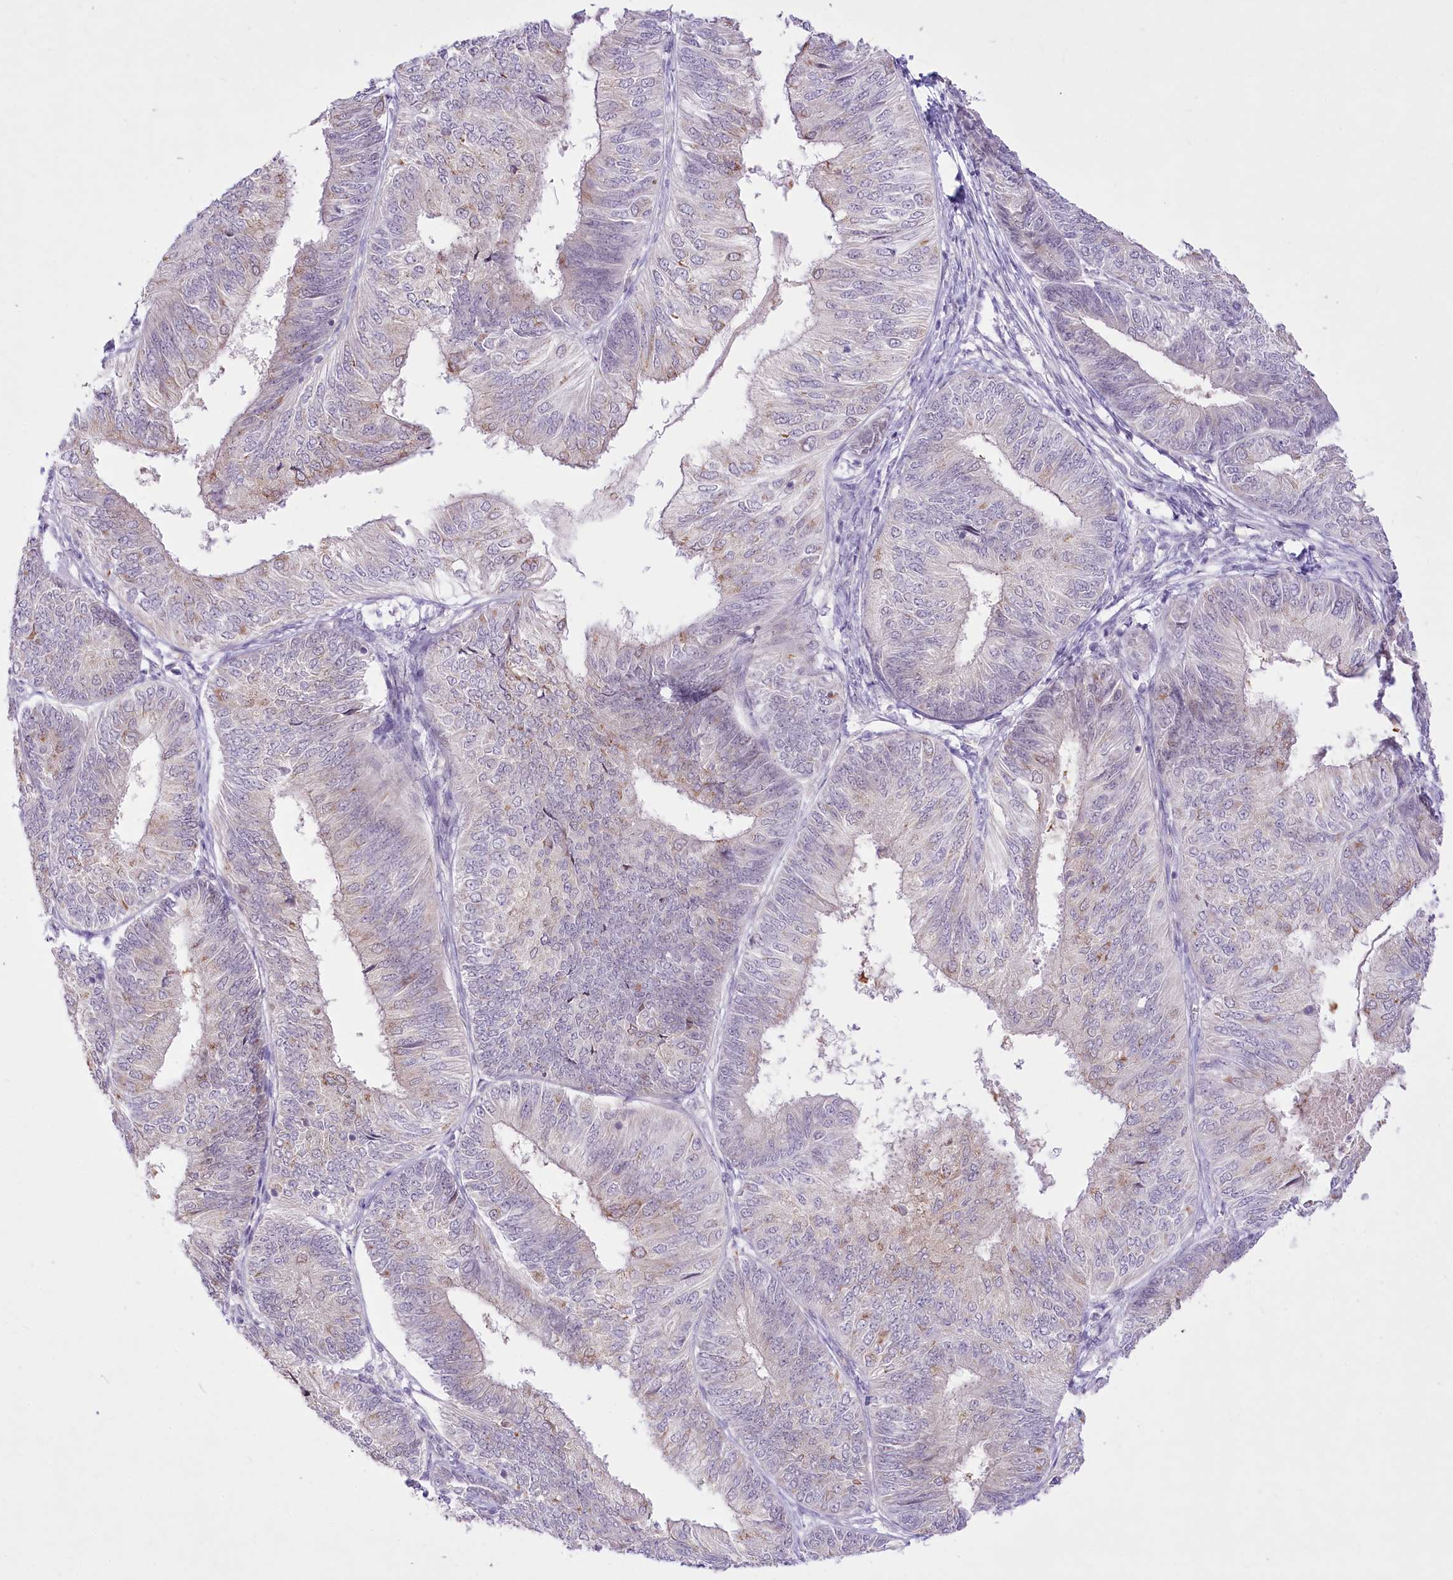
{"staining": {"intensity": "negative", "quantity": "none", "location": "none"}, "tissue": "endometrial cancer", "cell_type": "Tumor cells", "image_type": "cancer", "snomed": [{"axis": "morphology", "description": "Adenocarcinoma, NOS"}, {"axis": "topography", "description": "Endometrium"}], "caption": "This is a image of immunohistochemistry staining of endometrial adenocarcinoma, which shows no staining in tumor cells.", "gene": "BEND7", "patient": {"sex": "female", "age": 58}}